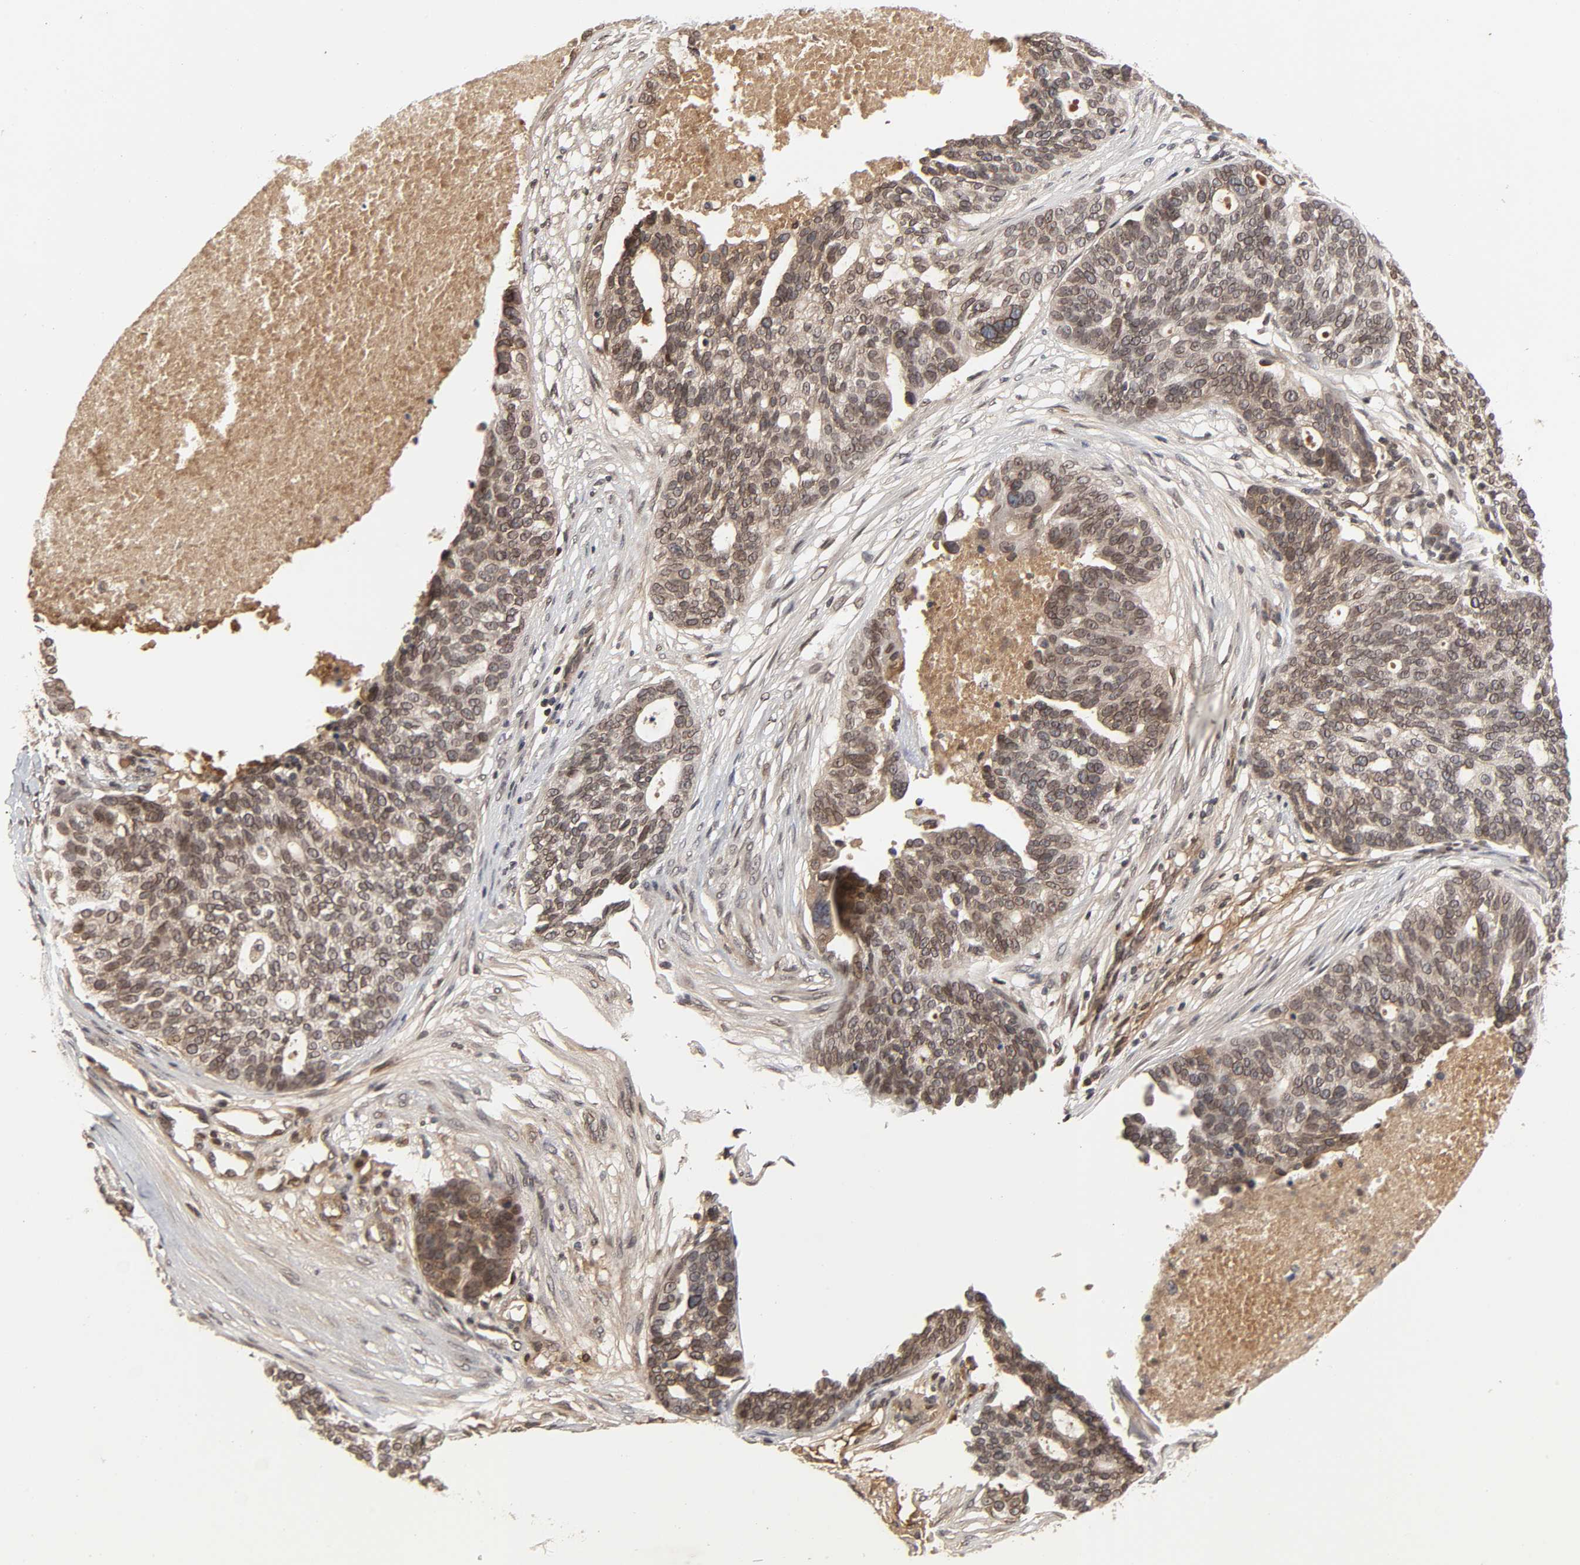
{"staining": {"intensity": "moderate", "quantity": ">75%", "location": "cytoplasmic/membranous,nuclear"}, "tissue": "ovarian cancer", "cell_type": "Tumor cells", "image_type": "cancer", "snomed": [{"axis": "morphology", "description": "Cystadenocarcinoma, serous, NOS"}, {"axis": "topography", "description": "Ovary"}], "caption": "Protein analysis of ovarian cancer tissue displays moderate cytoplasmic/membranous and nuclear expression in approximately >75% of tumor cells. The staining was performed using DAB (3,3'-diaminobenzidine), with brown indicating positive protein expression. Nuclei are stained blue with hematoxylin.", "gene": "CPN2", "patient": {"sex": "female", "age": 59}}